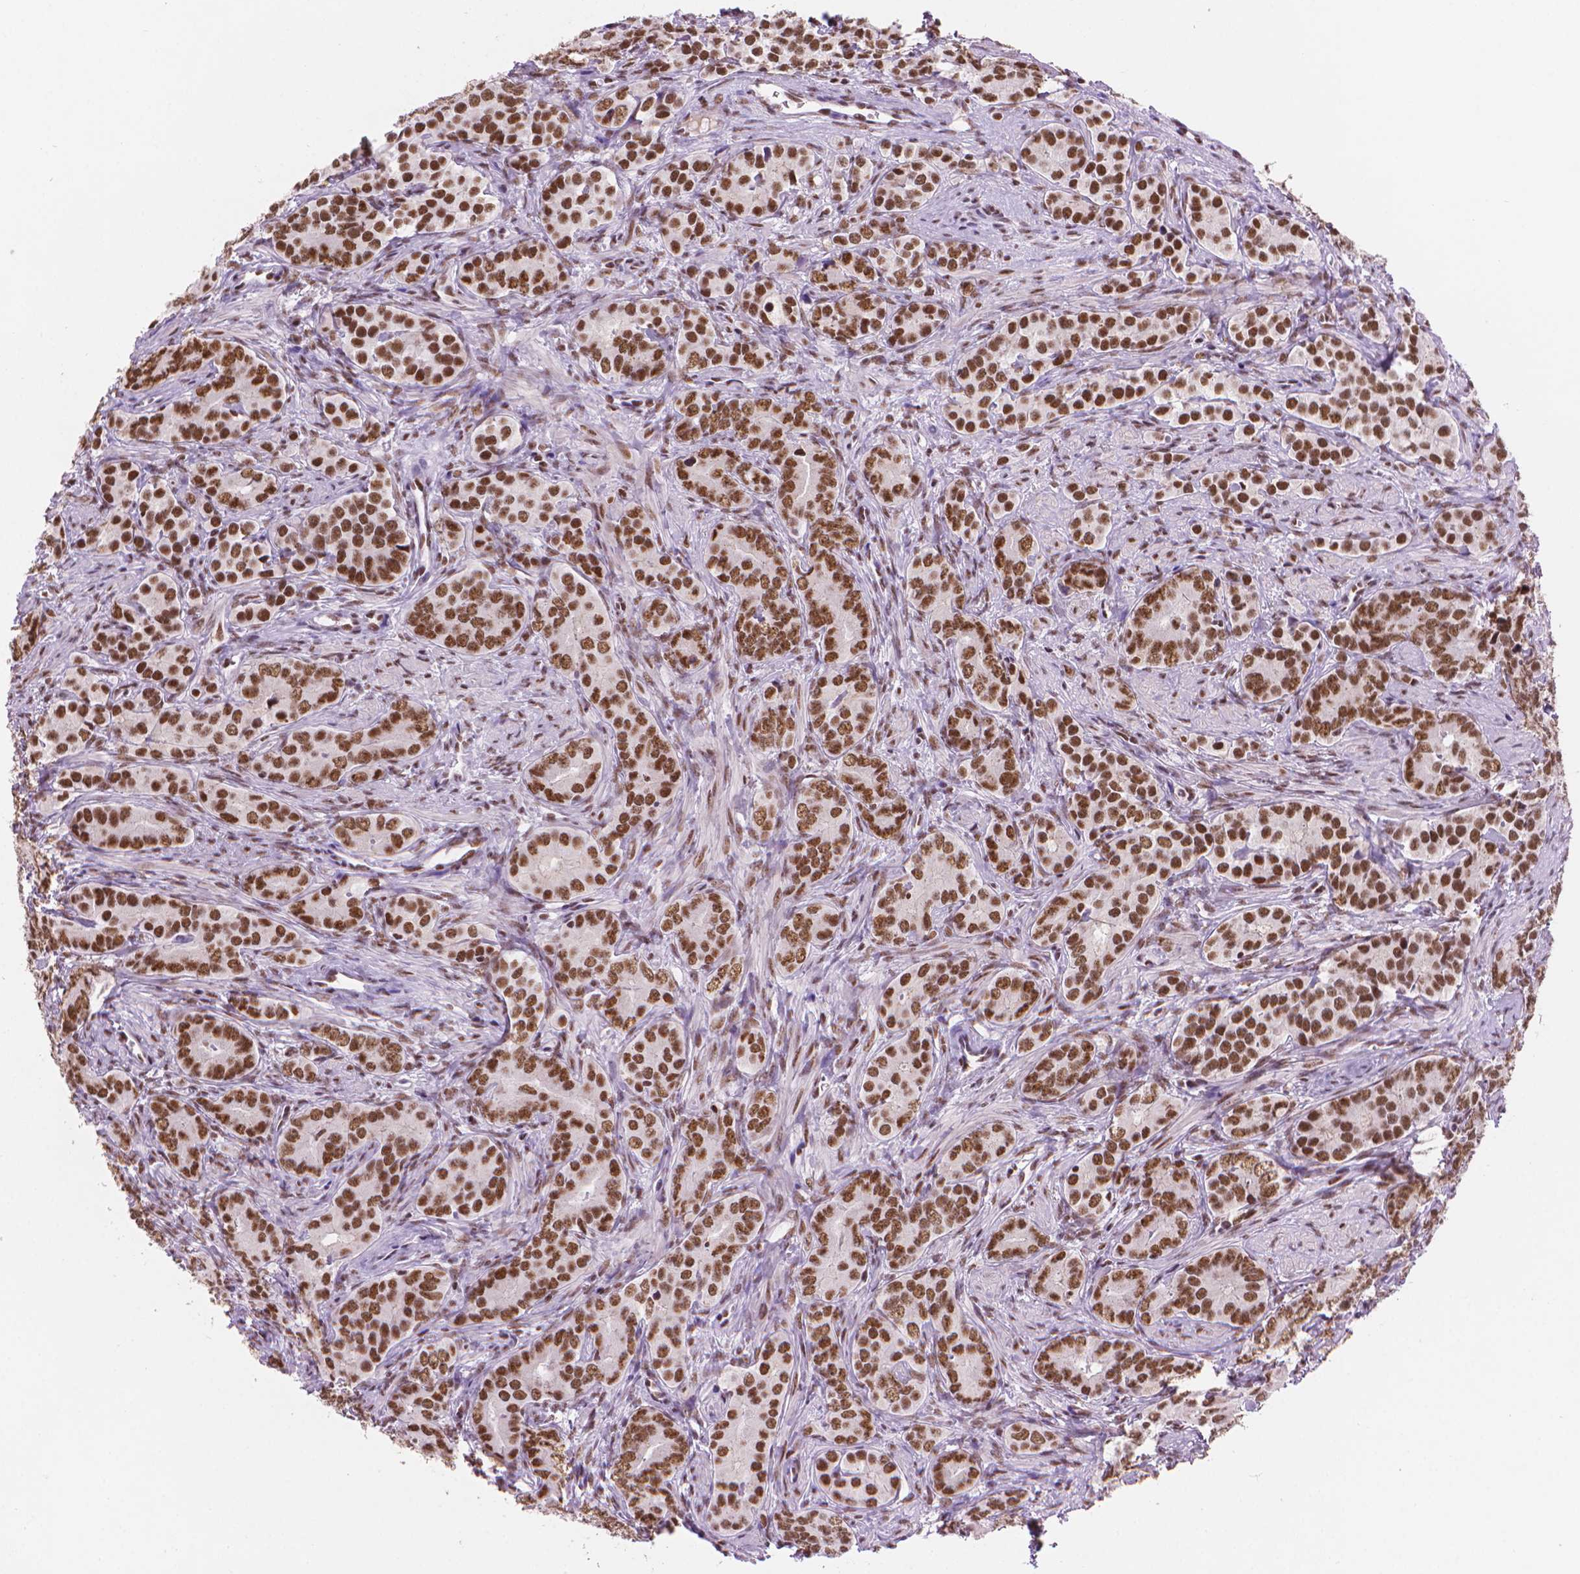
{"staining": {"intensity": "moderate", "quantity": ">75%", "location": "nuclear"}, "tissue": "prostate cancer", "cell_type": "Tumor cells", "image_type": "cancer", "snomed": [{"axis": "morphology", "description": "Adenocarcinoma, High grade"}, {"axis": "topography", "description": "Prostate"}], "caption": "Prostate high-grade adenocarcinoma was stained to show a protein in brown. There is medium levels of moderate nuclear expression in approximately >75% of tumor cells. (IHC, brightfield microscopy, high magnification).", "gene": "RPA4", "patient": {"sex": "male", "age": 84}}